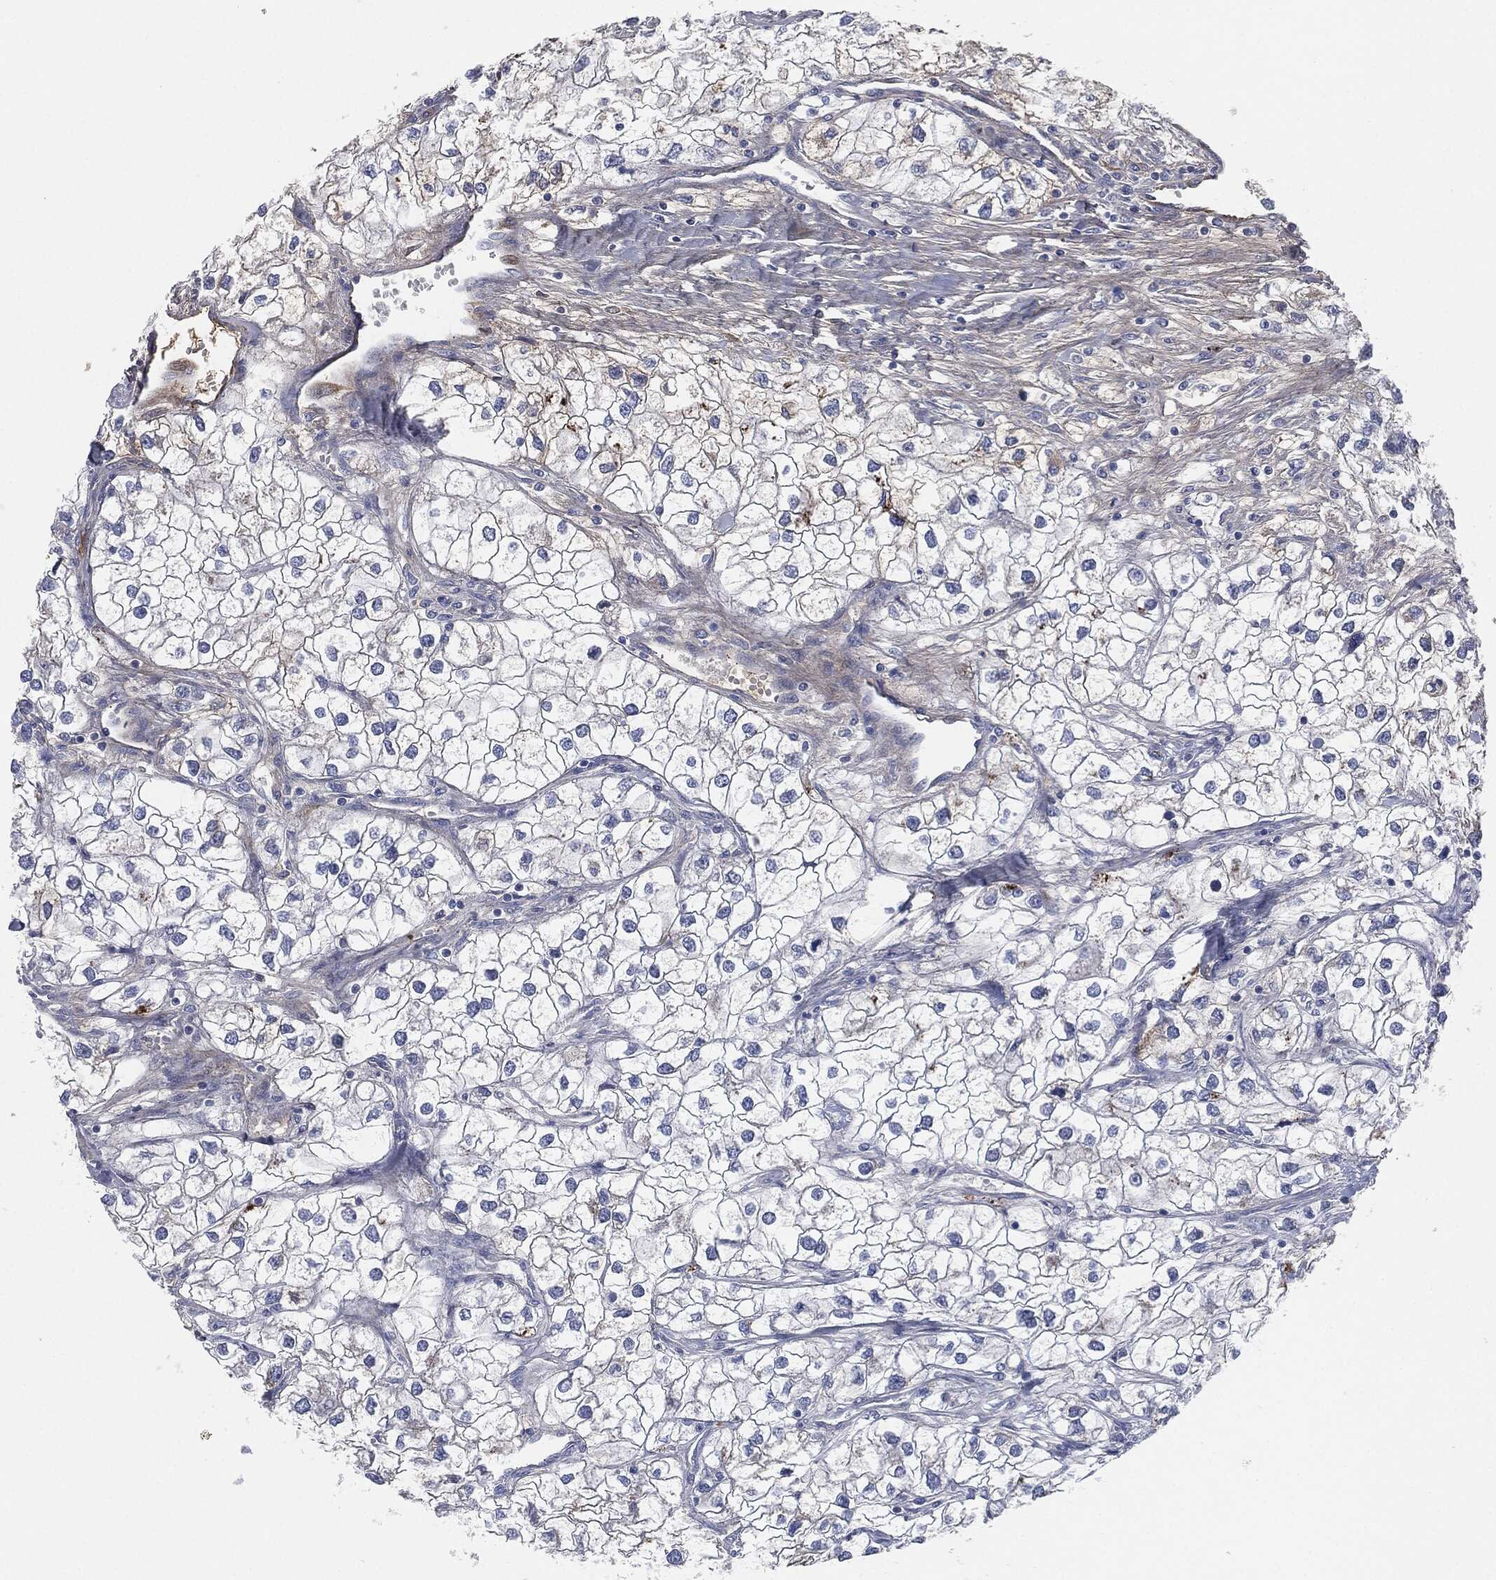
{"staining": {"intensity": "negative", "quantity": "none", "location": "none"}, "tissue": "renal cancer", "cell_type": "Tumor cells", "image_type": "cancer", "snomed": [{"axis": "morphology", "description": "Adenocarcinoma, NOS"}, {"axis": "topography", "description": "Kidney"}], "caption": "Immunohistochemistry micrograph of renal cancer (adenocarcinoma) stained for a protein (brown), which reveals no staining in tumor cells.", "gene": "APOB", "patient": {"sex": "male", "age": 59}}